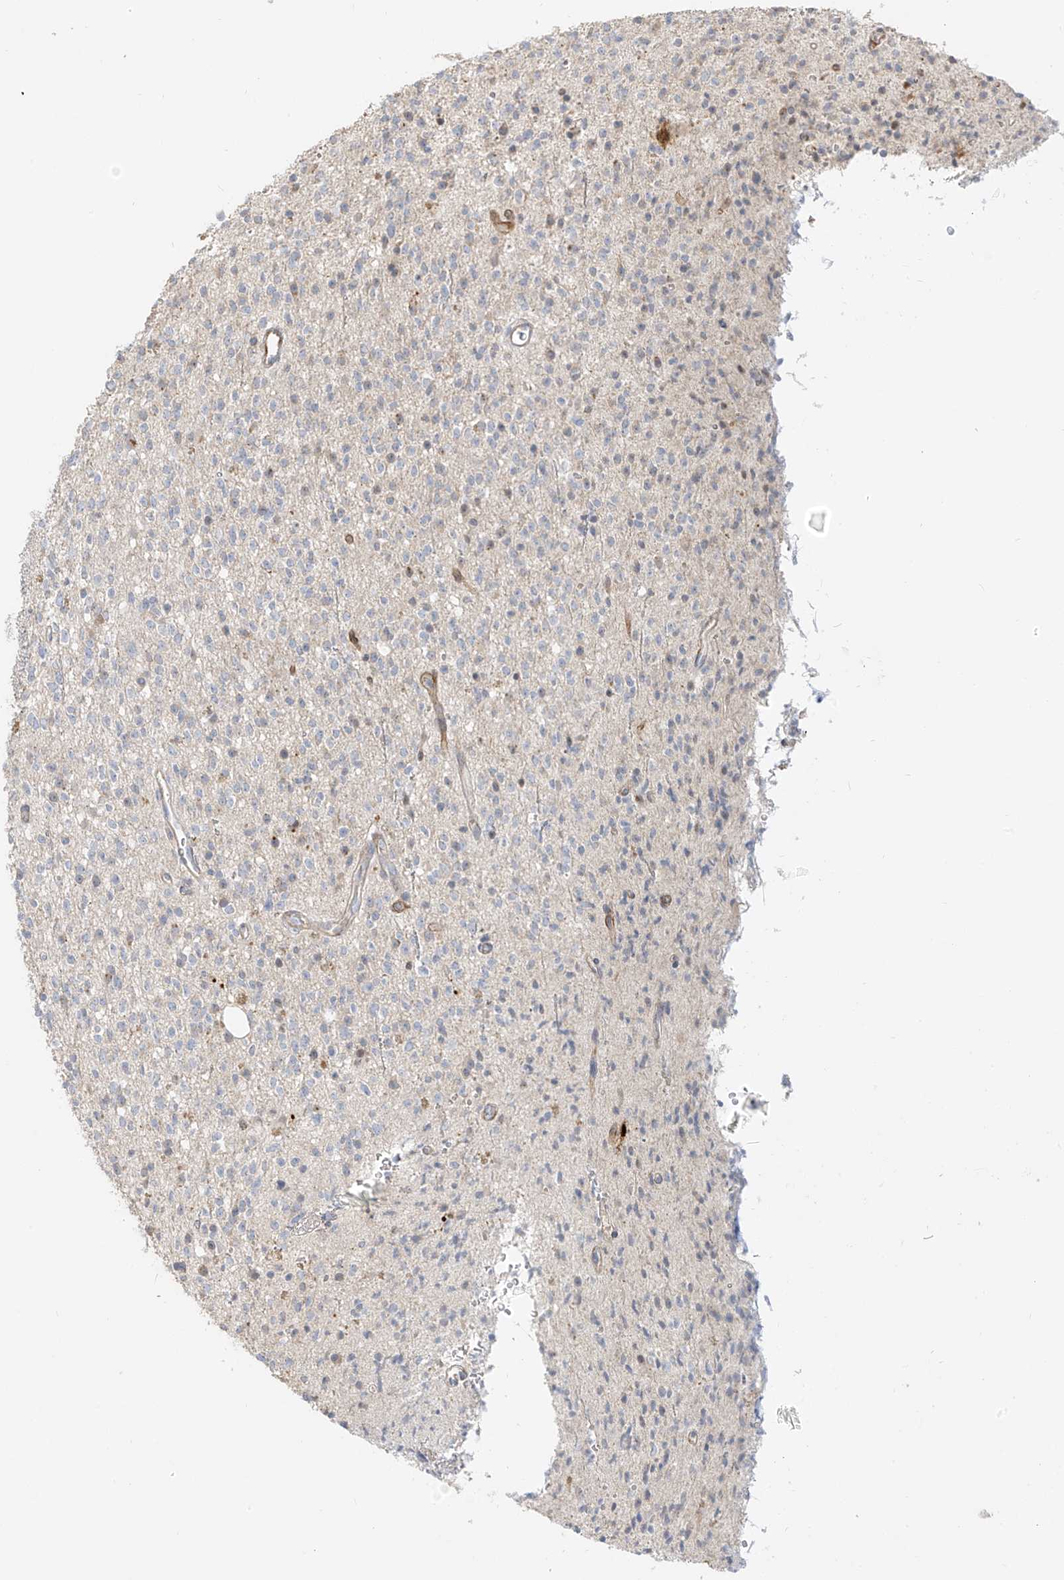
{"staining": {"intensity": "negative", "quantity": "none", "location": "none"}, "tissue": "glioma", "cell_type": "Tumor cells", "image_type": "cancer", "snomed": [{"axis": "morphology", "description": "Glioma, malignant, High grade"}, {"axis": "topography", "description": "Brain"}], "caption": "Immunohistochemistry photomicrograph of neoplastic tissue: glioma stained with DAB (3,3'-diaminobenzidine) shows no significant protein positivity in tumor cells.", "gene": "C2orf42", "patient": {"sex": "male", "age": 34}}